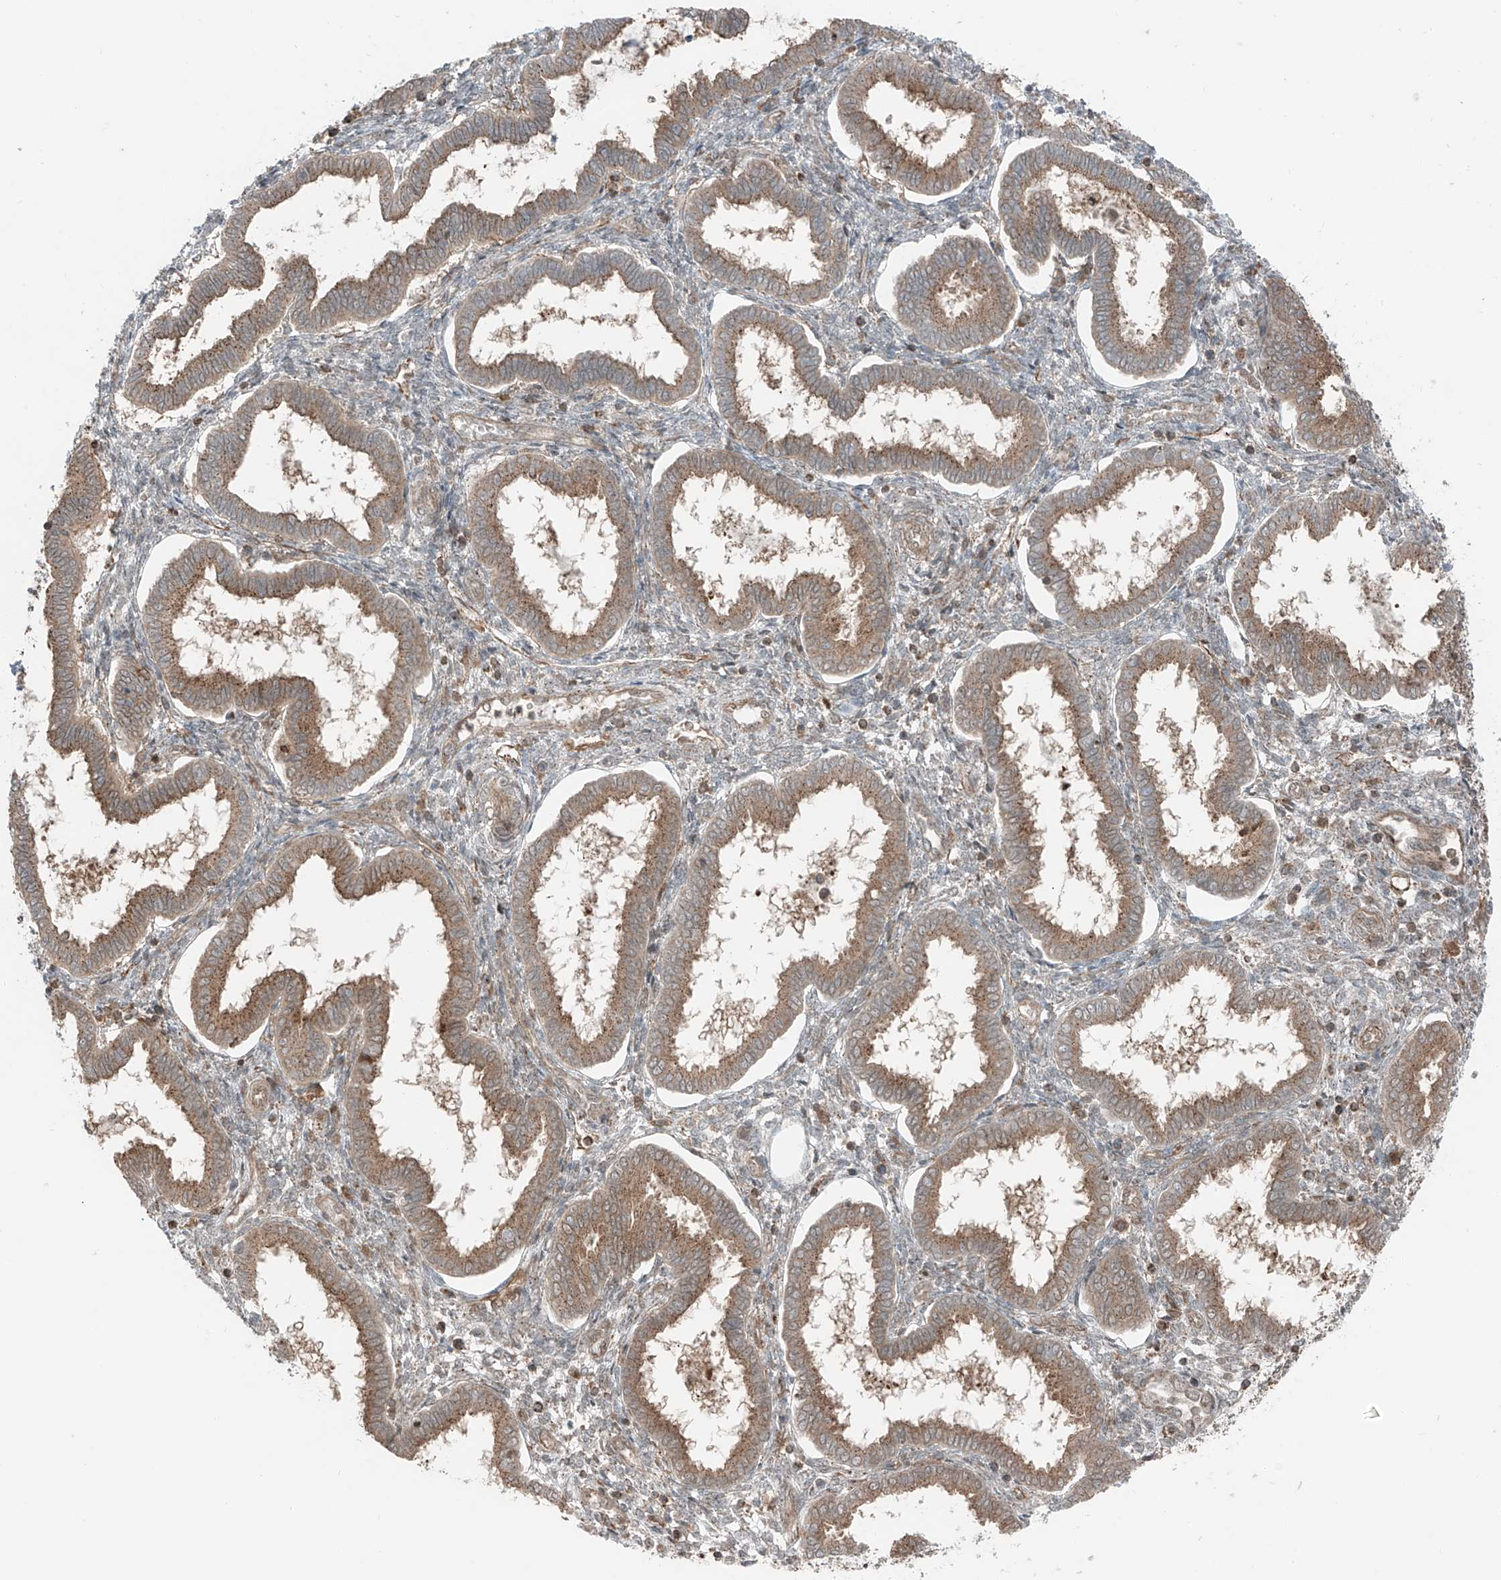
{"staining": {"intensity": "weak", "quantity": "<25%", "location": "cytoplasmic/membranous"}, "tissue": "endometrium", "cell_type": "Cells in endometrial stroma", "image_type": "normal", "snomed": [{"axis": "morphology", "description": "Normal tissue, NOS"}, {"axis": "topography", "description": "Endometrium"}], "caption": "Immunohistochemistry photomicrograph of unremarkable endometrium: human endometrium stained with DAB (3,3'-diaminobenzidine) shows no significant protein staining in cells in endometrial stroma. Brightfield microscopy of IHC stained with DAB (brown) and hematoxylin (blue), captured at high magnification.", "gene": "USP48", "patient": {"sex": "female", "age": 24}}